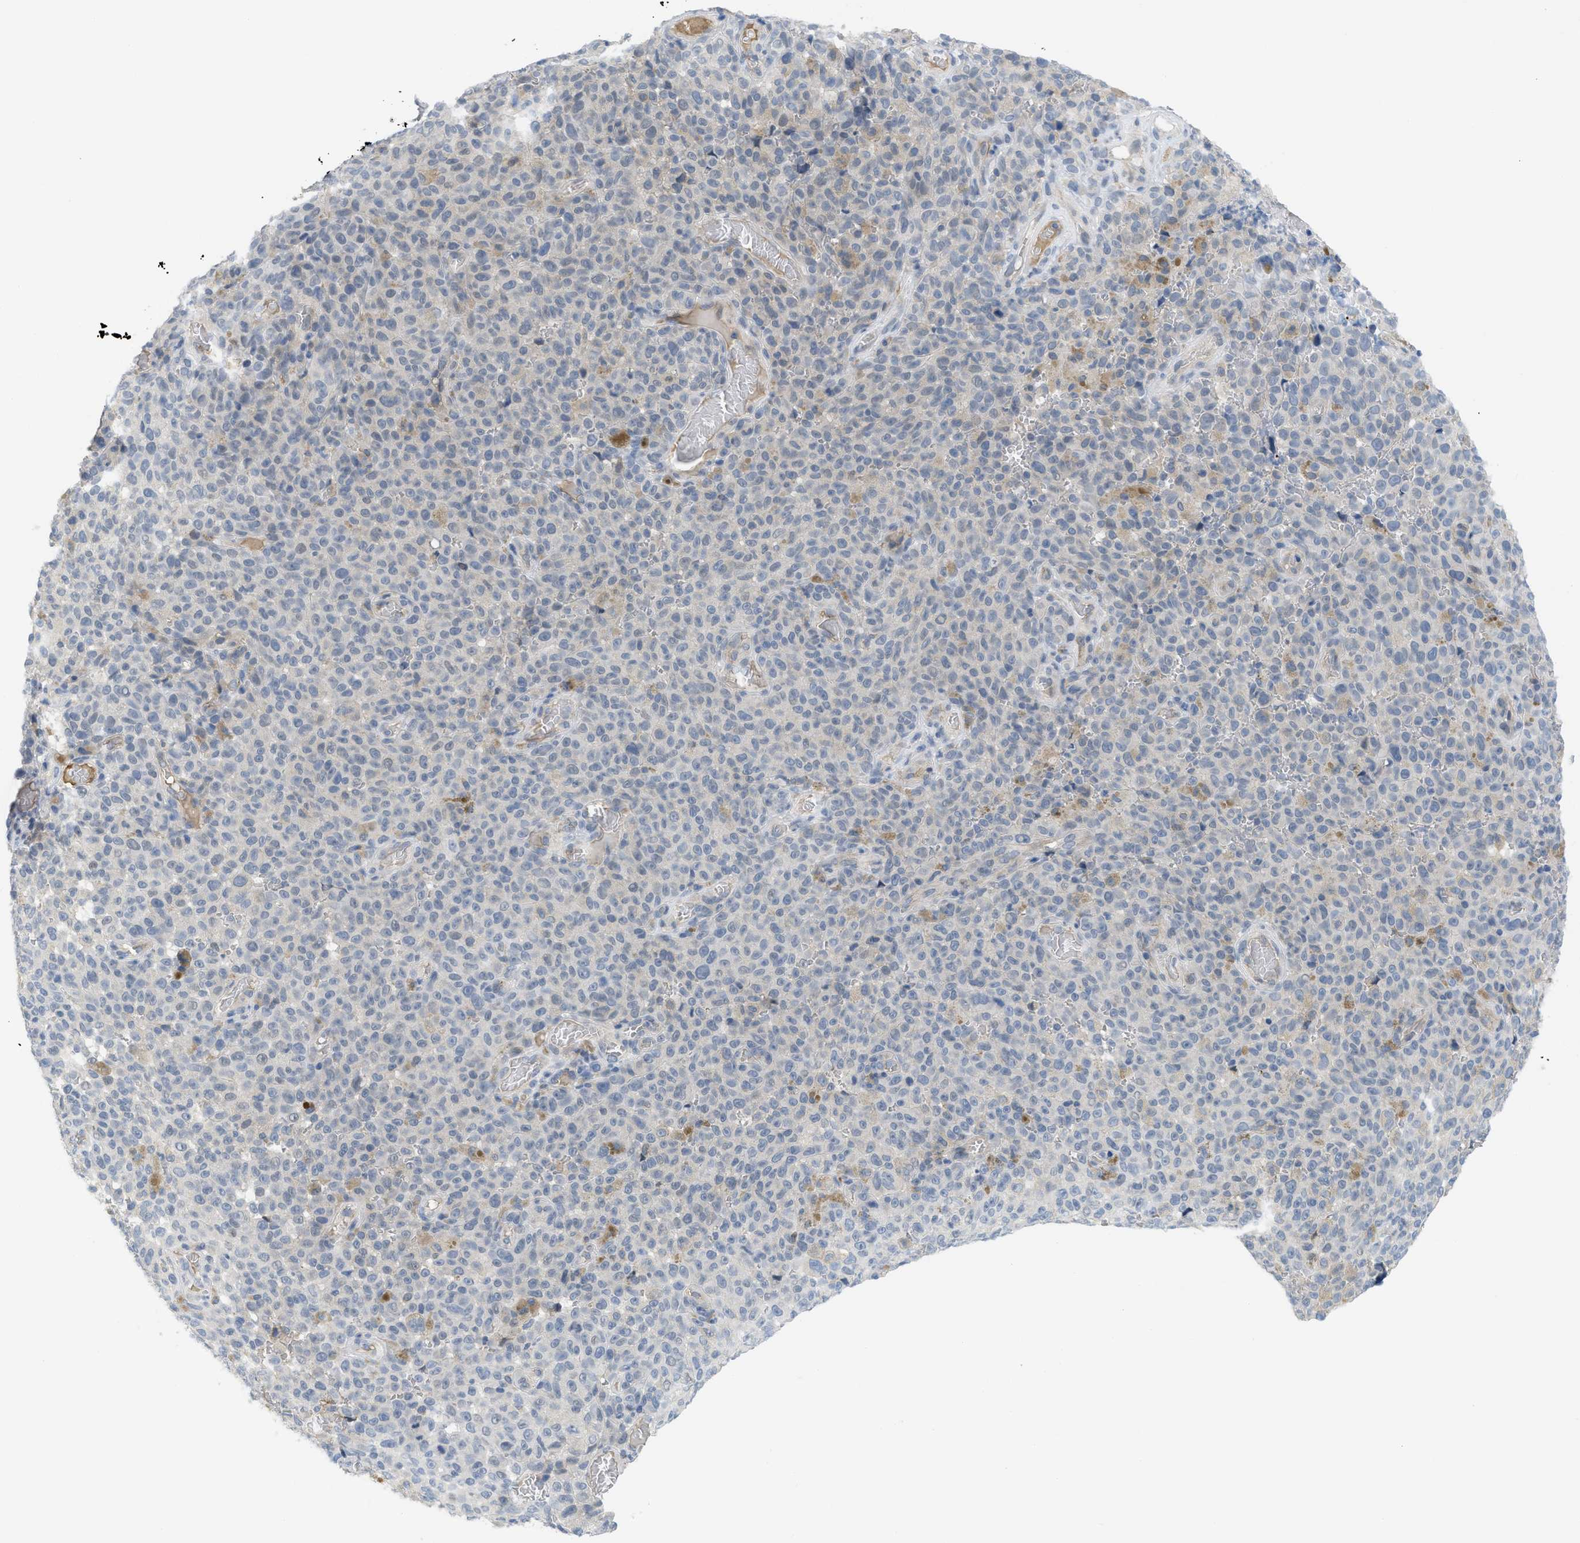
{"staining": {"intensity": "negative", "quantity": "none", "location": "none"}, "tissue": "melanoma", "cell_type": "Tumor cells", "image_type": "cancer", "snomed": [{"axis": "morphology", "description": "Malignant melanoma, NOS"}, {"axis": "topography", "description": "Skin"}], "caption": "Malignant melanoma stained for a protein using immunohistochemistry (IHC) demonstrates no staining tumor cells.", "gene": "TNFAIP1", "patient": {"sex": "female", "age": 82}}